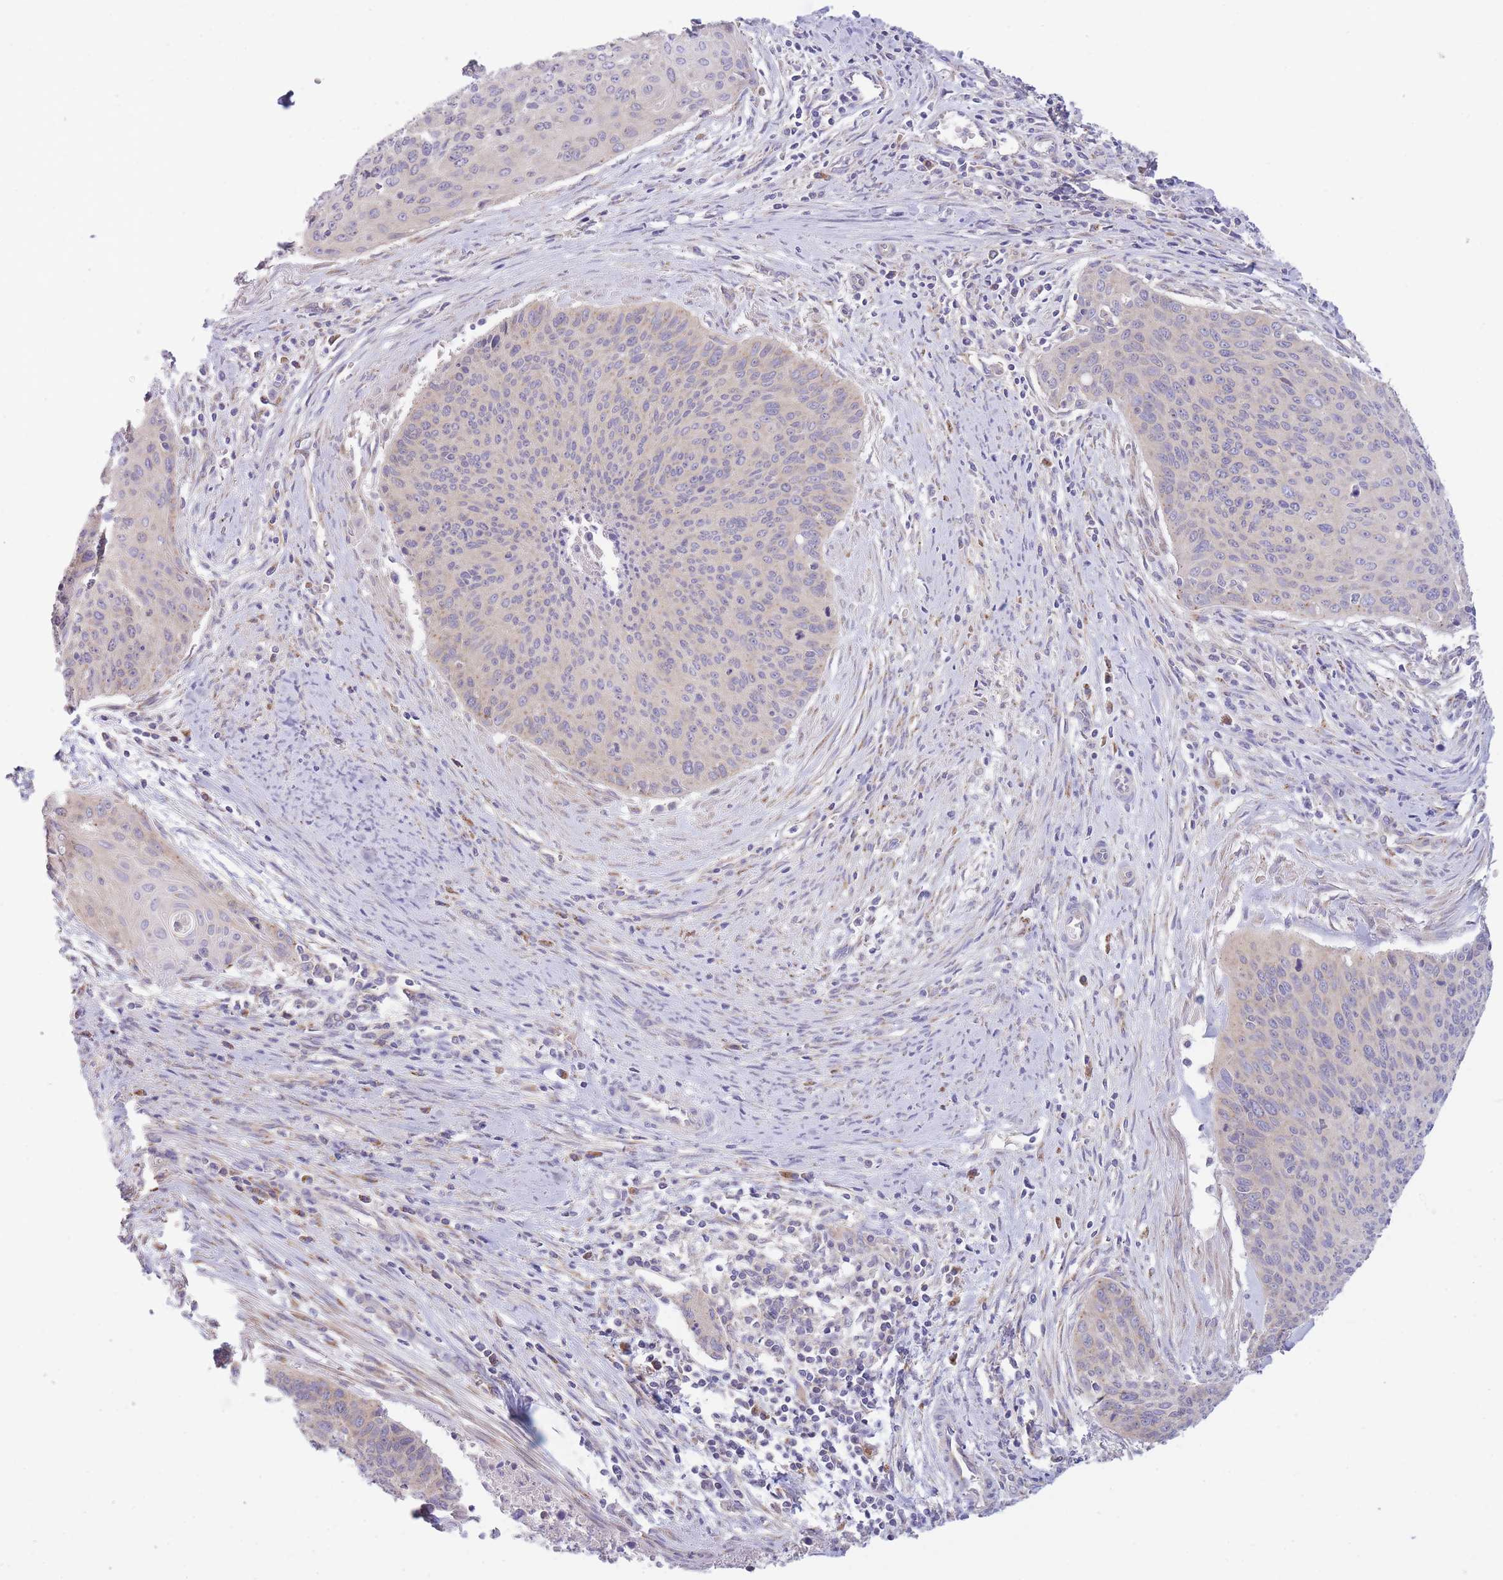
{"staining": {"intensity": "negative", "quantity": "none", "location": "none"}, "tissue": "cervical cancer", "cell_type": "Tumor cells", "image_type": "cancer", "snomed": [{"axis": "morphology", "description": "Squamous cell carcinoma, NOS"}, {"axis": "topography", "description": "Cervix"}], "caption": "The immunohistochemistry histopathology image has no significant expression in tumor cells of cervical cancer tissue.", "gene": "COPG2", "patient": {"sex": "female", "age": 55}}